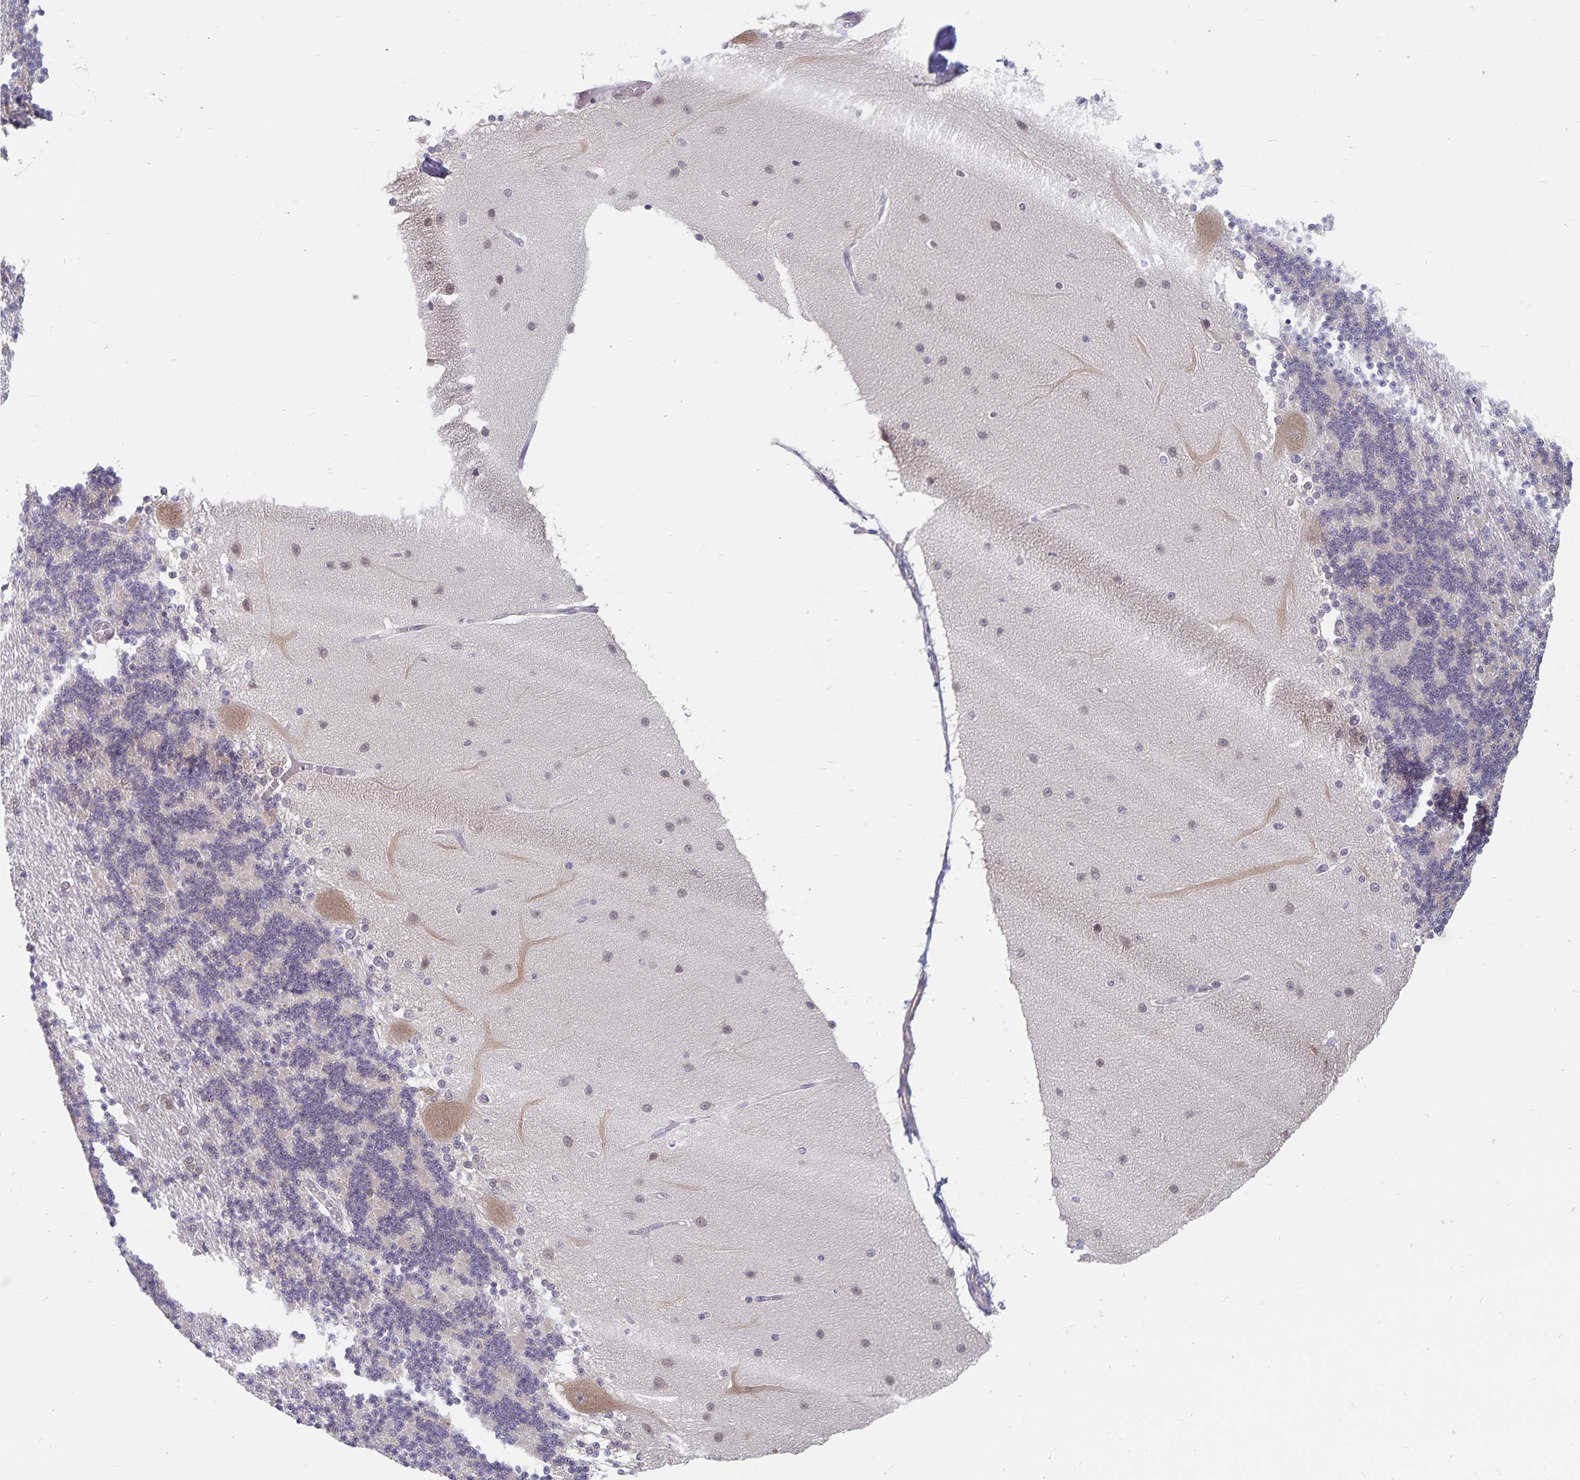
{"staining": {"intensity": "negative", "quantity": "none", "location": "none"}, "tissue": "cerebellum", "cell_type": "Cells in granular layer", "image_type": "normal", "snomed": [{"axis": "morphology", "description": "Normal tissue, NOS"}, {"axis": "topography", "description": "Cerebellum"}], "caption": "The IHC histopathology image has no significant staining in cells in granular layer of cerebellum. (Stains: DAB IHC with hematoxylin counter stain, Microscopy: brightfield microscopy at high magnification).", "gene": "BAG6", "patient": {"sex": "female", "age": 54}}